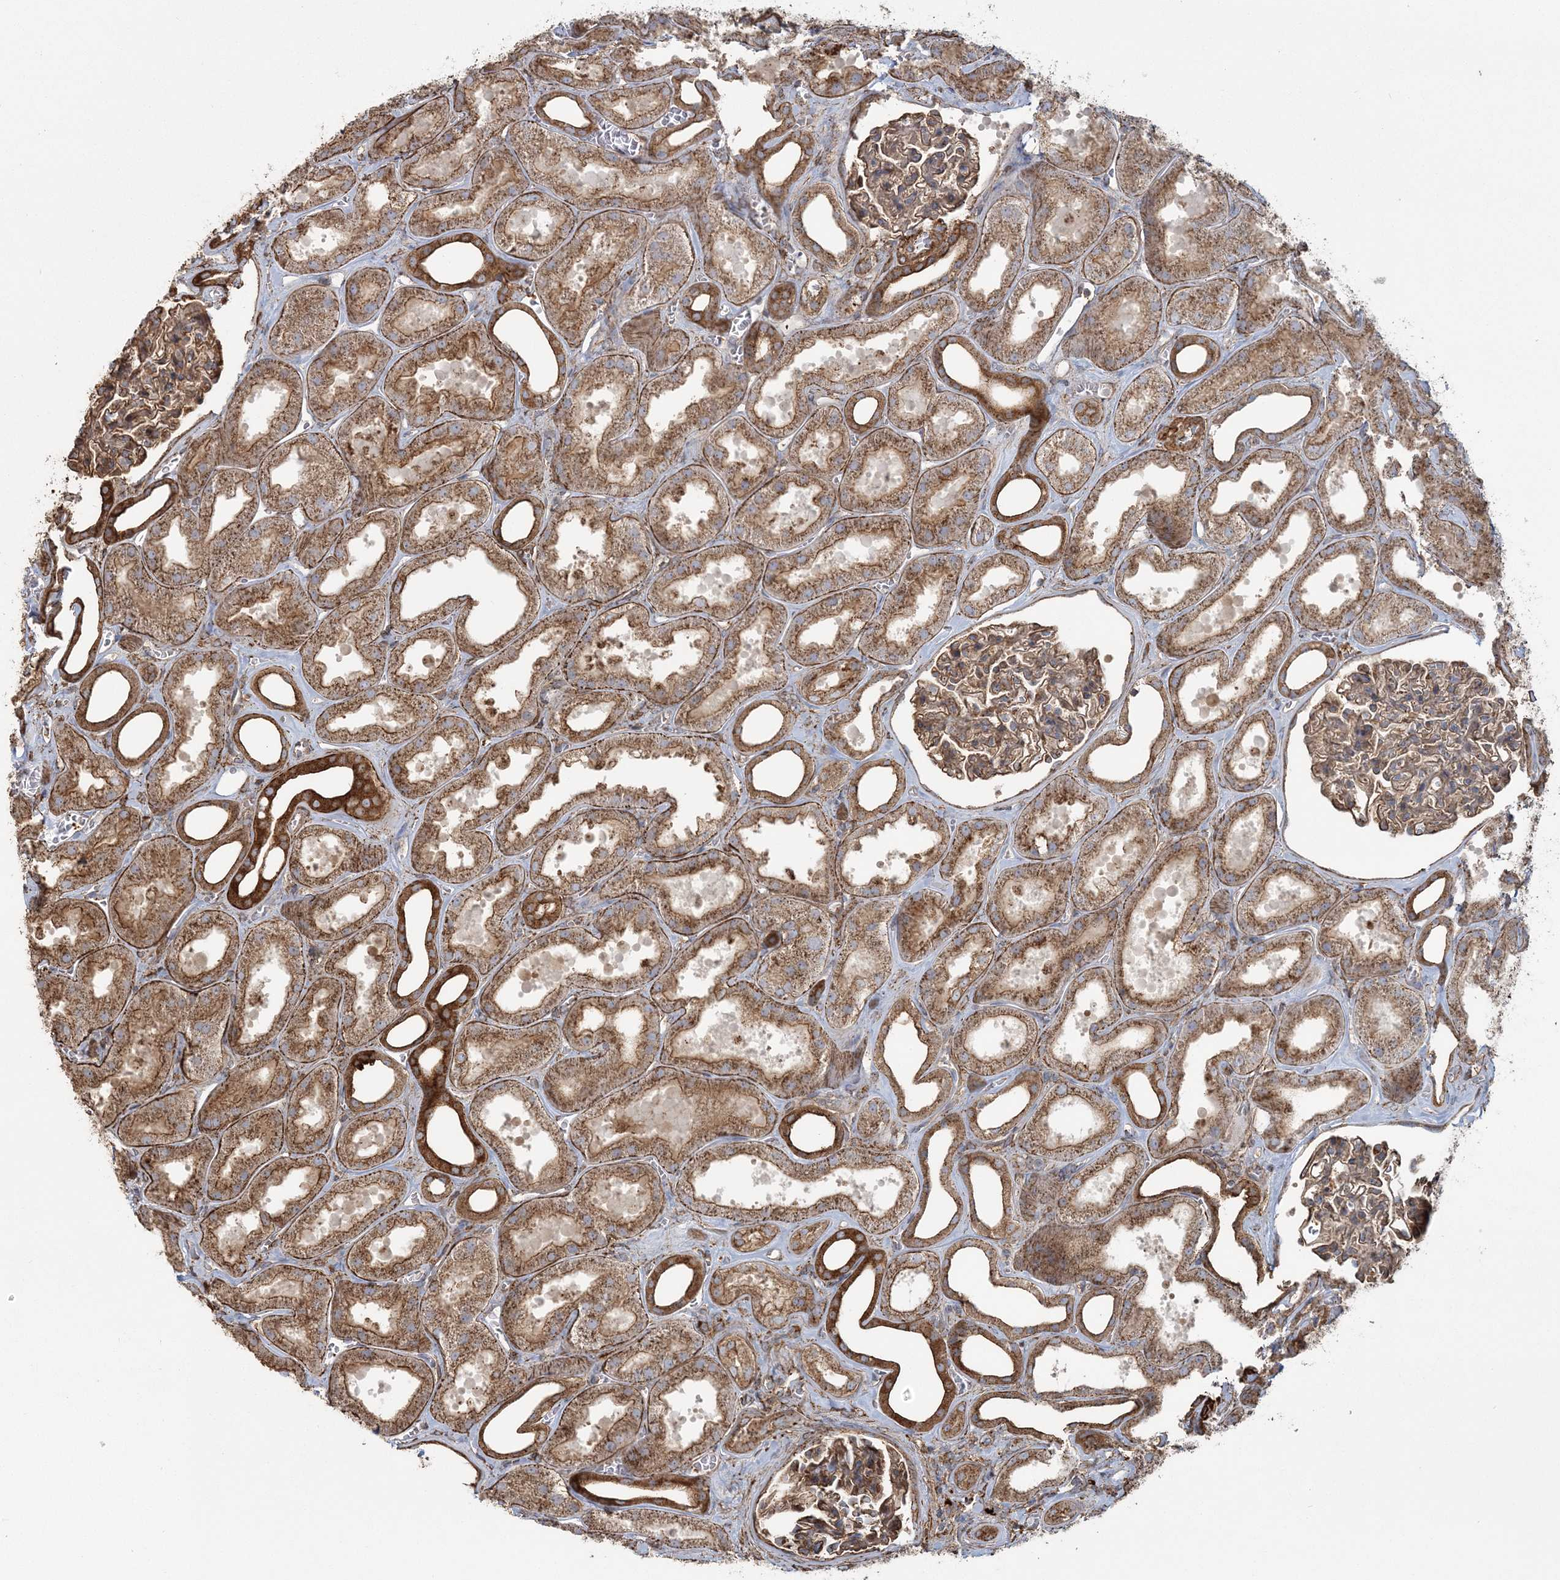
{"staining": {"intensity": "moderate", "quantity": ">75%", "location": "cytoplasmic/membranous"}, "tissue": "kidney", "cell_type": "Cells in glomeruli", "image_type": "normal", "snomed": [{"axis": "morphology", "description": "Normal tissue, NOS"}, {"axis": "morphology", "description": "Adenocarcinoma, NOS"}, {"axis": "topography", "description": "Kidney"}], "caption": "The photomicrograph exhibits staining of normal kidney, revealing moderate cytoplasmic/membranous protein positivity (brown color) within cells in glomeruli.", "gene": "TRAF3IP2", "patient": {"sex": "female", "age": 68}}